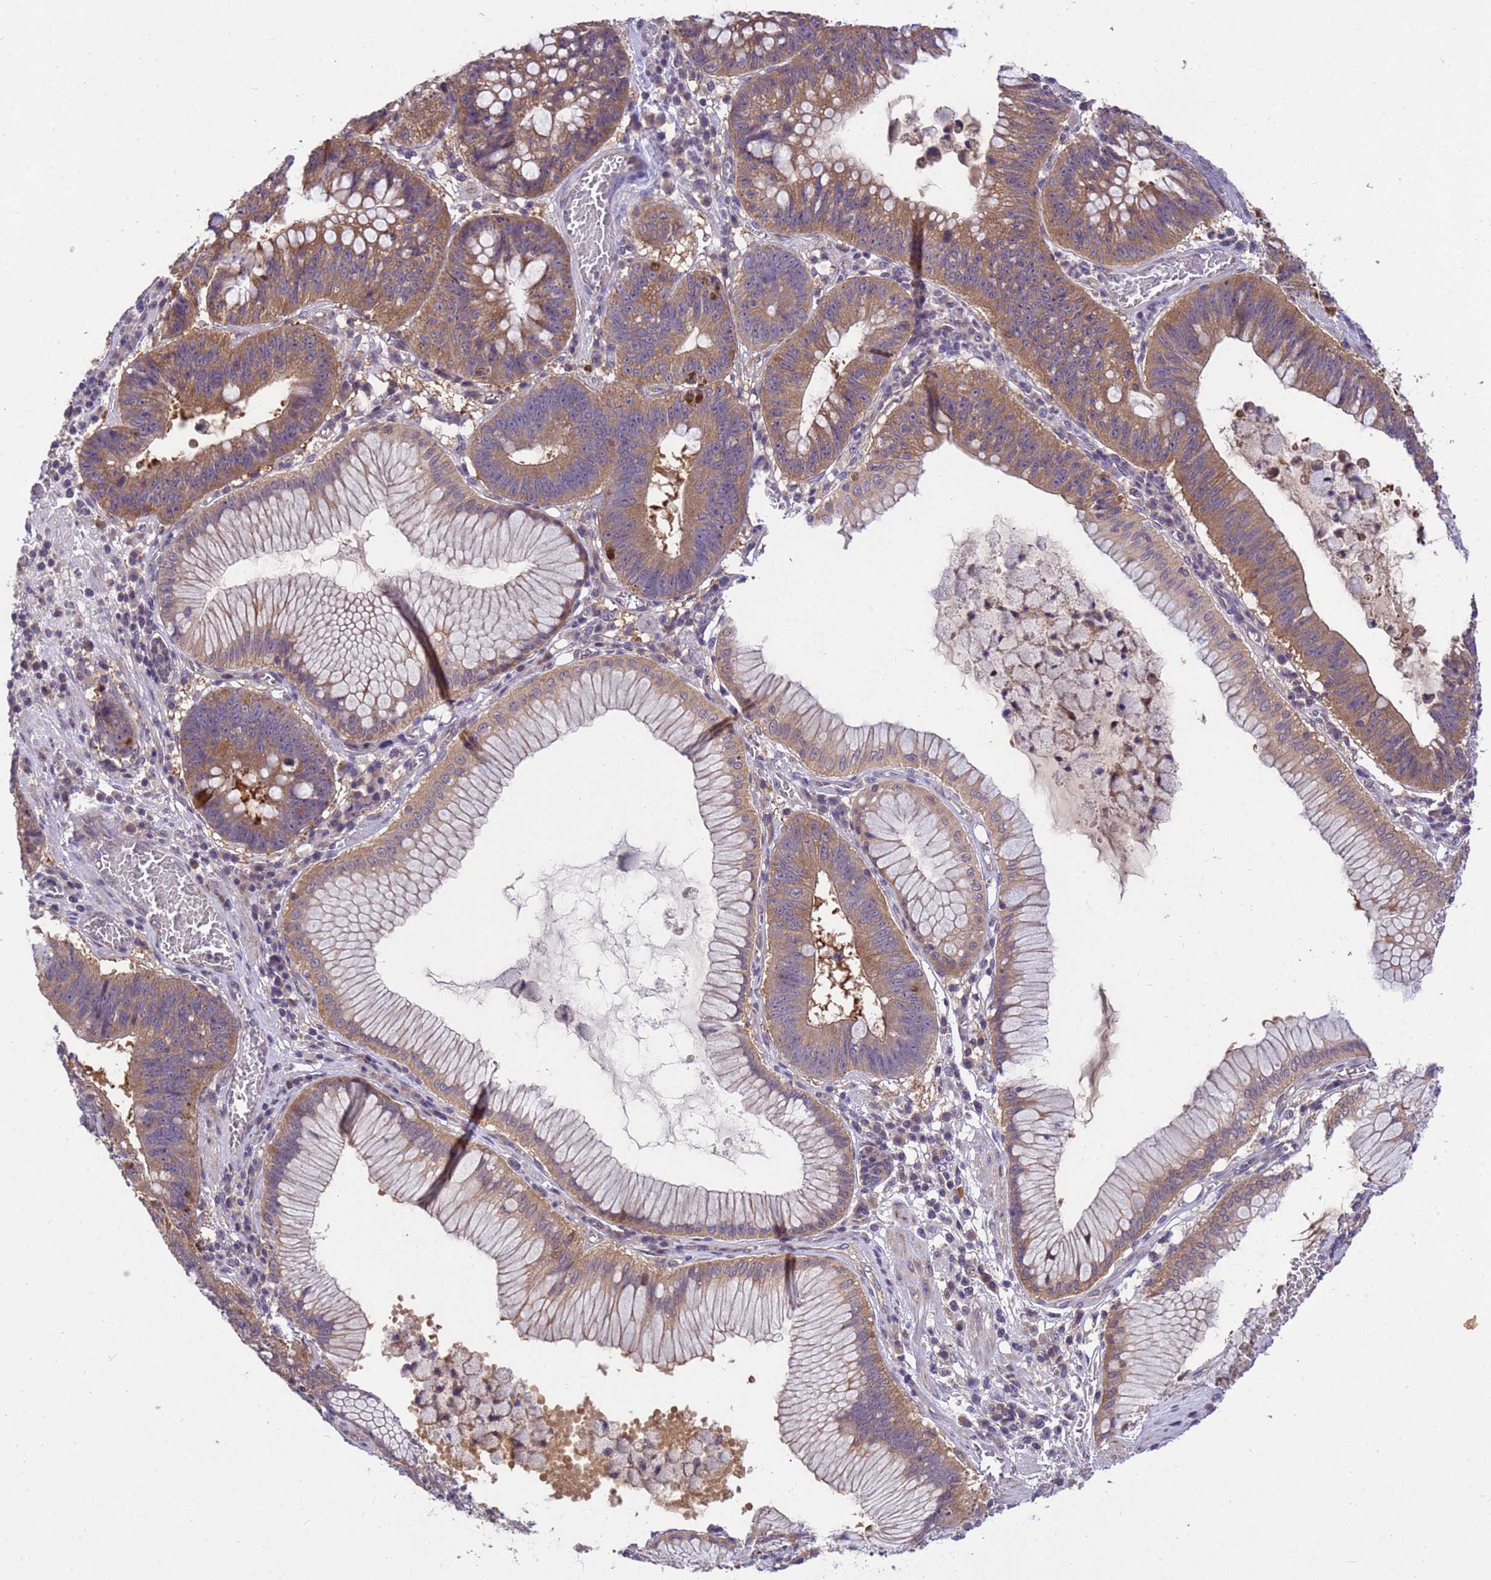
{"staining": {"intensity": "moderate", "quantity": "25%-75%", "location": "cytoplasmic/membranous"}, "tissue": "stomach cancer", "cell_type": "Tumor cells", "image_type": "cancer", "snomed": [{"axis": "morphology", "description": "Adenocarcinoma, NOS"}, {"axis": "topography", "description": "Stomach"}], "caption": "Protein positivity by IHC shows moderate cytoplasmic/membranous staining in approximately 25%-75% of tumor cells in stomach cancer (adenocarcinoma).", "gene": "PPP2CB", "patient": {"sex": "male", "age": 59}}